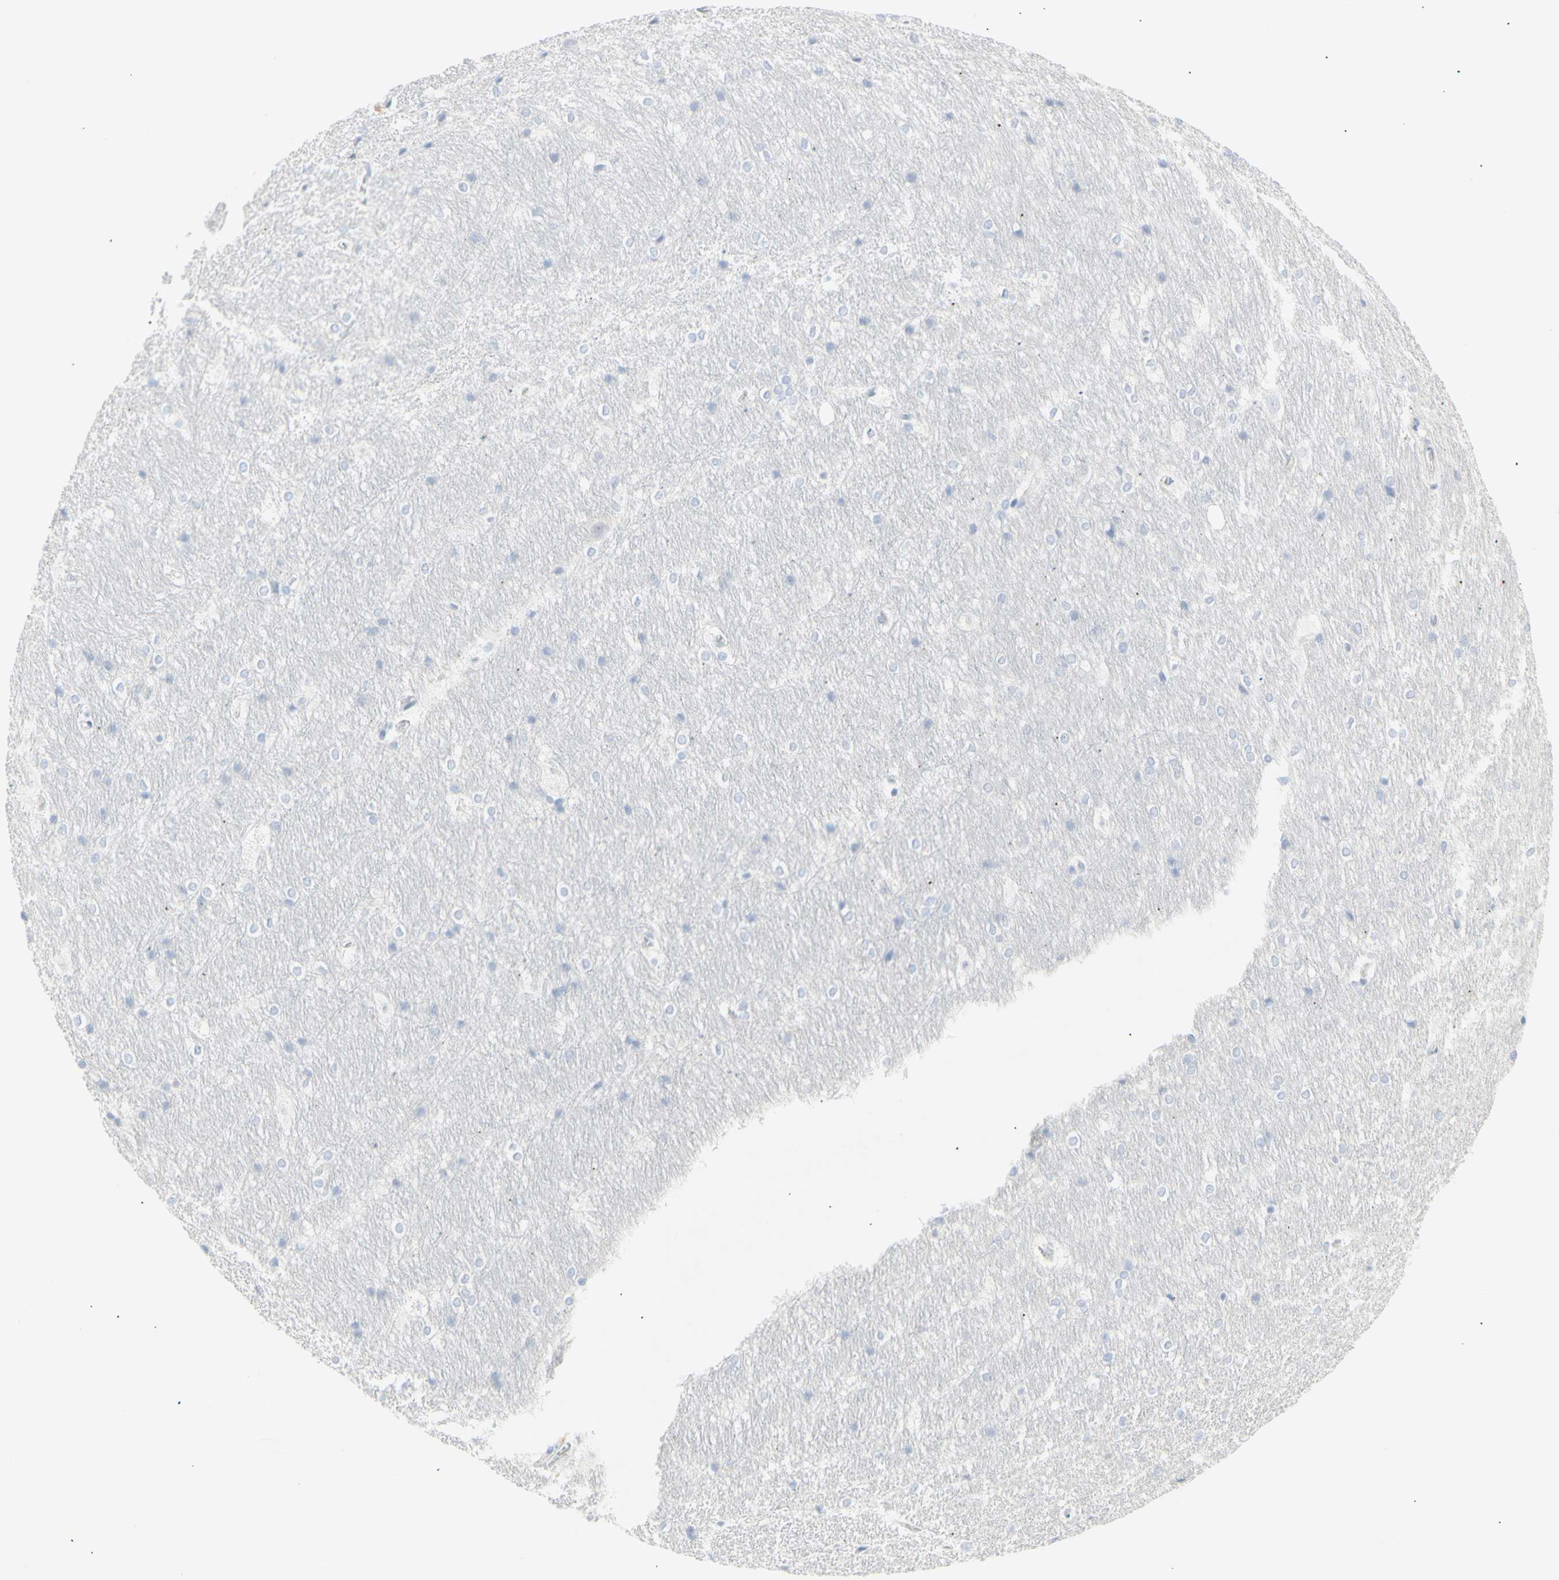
{"staining": {"intensity": "negative", "quantity": "none", "location": "none"}, "tissue": "hippocampus", "cell_type": "Glial cells", "image_type": "normal", "snomed": [{"axis": "morphology", "description": "Normal tissue, NOS"}, {"axis": "topography", "description": "Hippocampus"}], "caption": "DAB immunohistochemical staining of benign human hippocampus exhibits no significant staining in glial cells. (Stains: DAB (3,3'-diaminobenzidine) immunohistochemistry (IHC) with hematoxylin counter stain, Microscopy: brightfield microscopy at high magnification).", "gene": "B4GALNT3", "patient": {"sex": "female", "age": 19}}